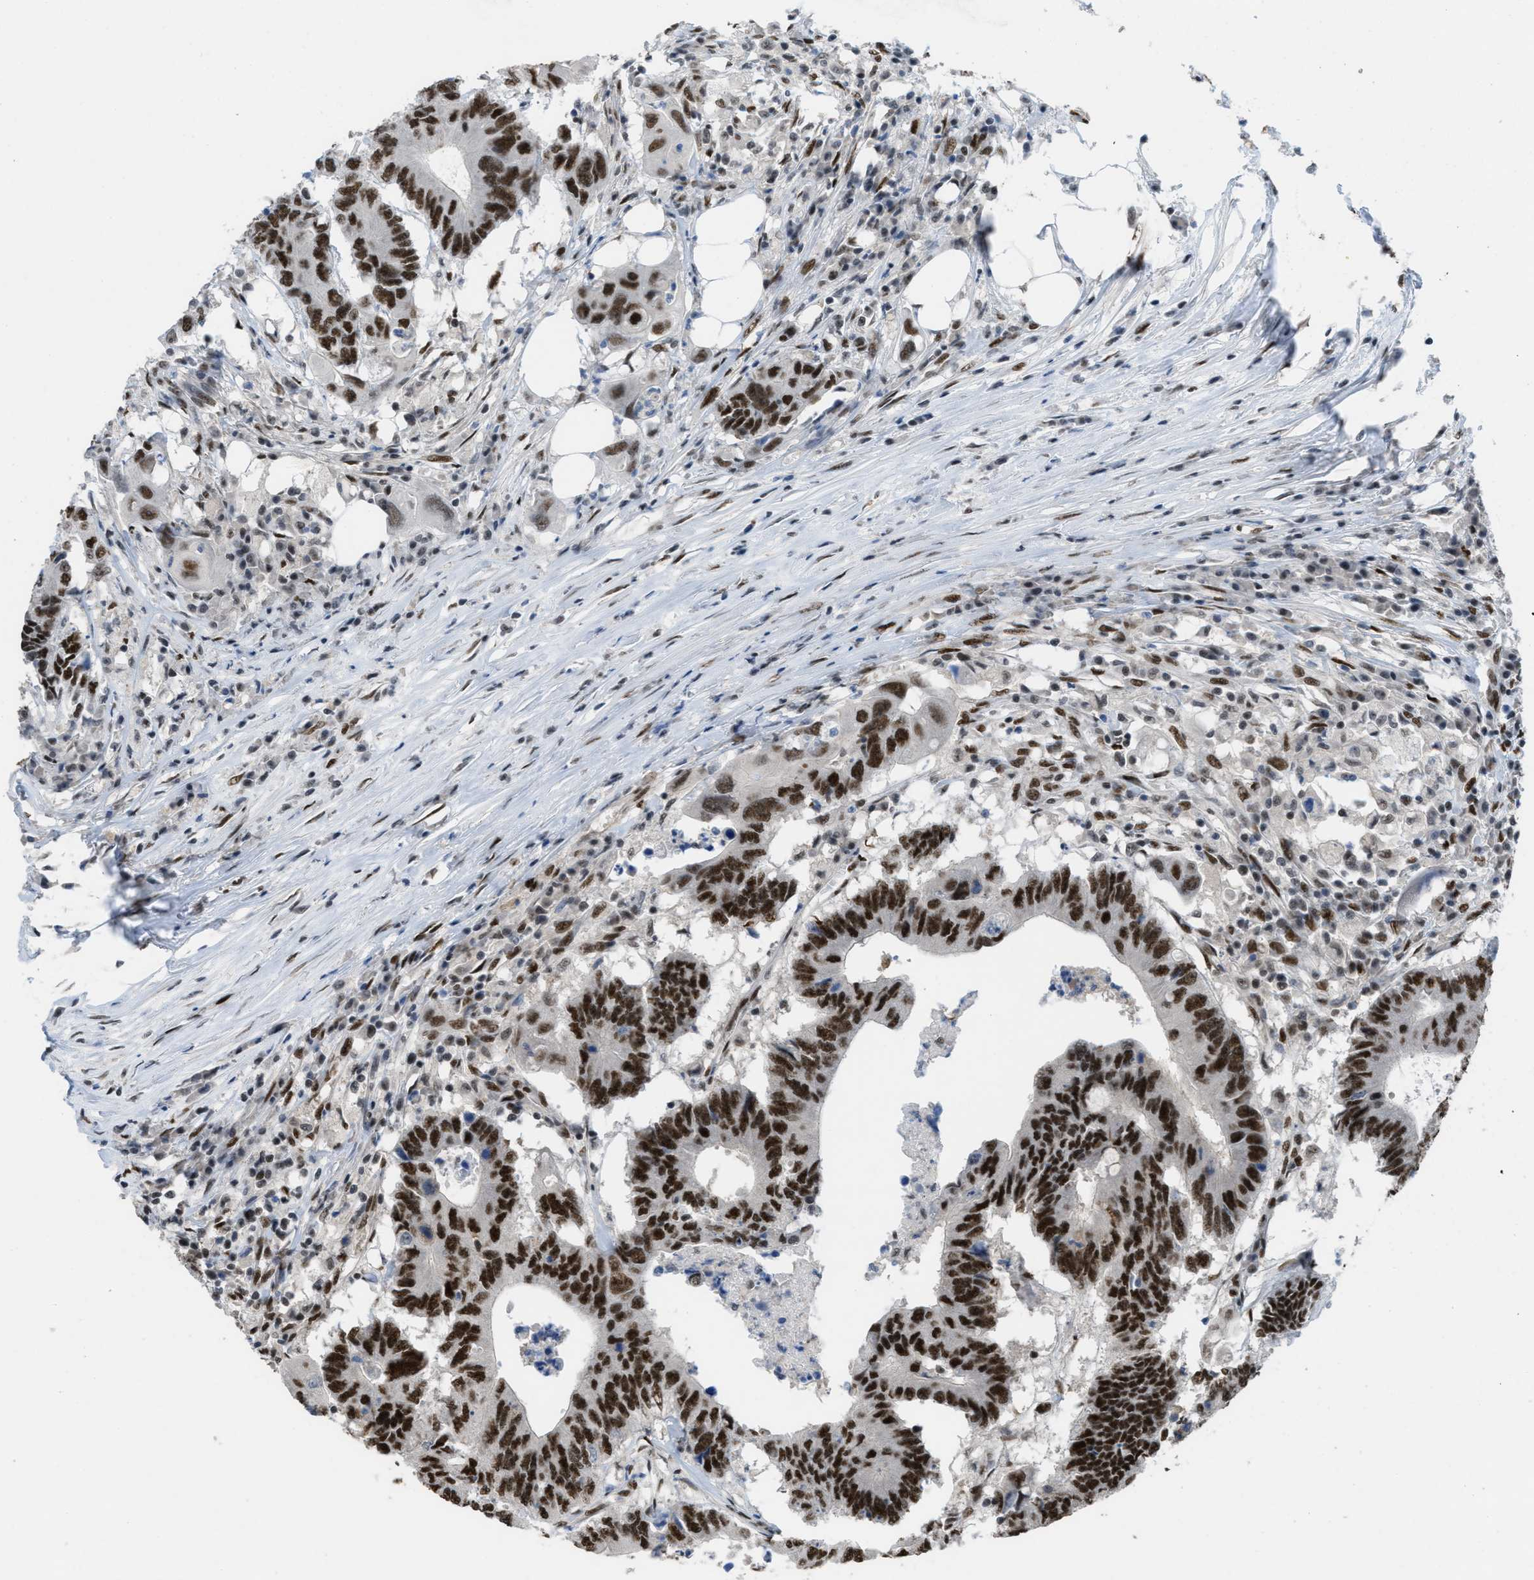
{"staining": {"intensity": "strong", "quantity": ">75%", "location": "nuclear"}, "tissue": "colorectal cancer", "cell_type": "Tumor cells", "image_type": "cancer", "snomed": [{"axis": "morphology", "description": "Adenocarcinoma, NOS"}, {"axis": "topography", "description": "Colon"}], "caption": "Strong nuclear positivity is present in approximately >75% of tumor cells in adenocarcinoma (colorectal).", "gene": "CDT1", "patient": {"sex": "male", "age": 71}}